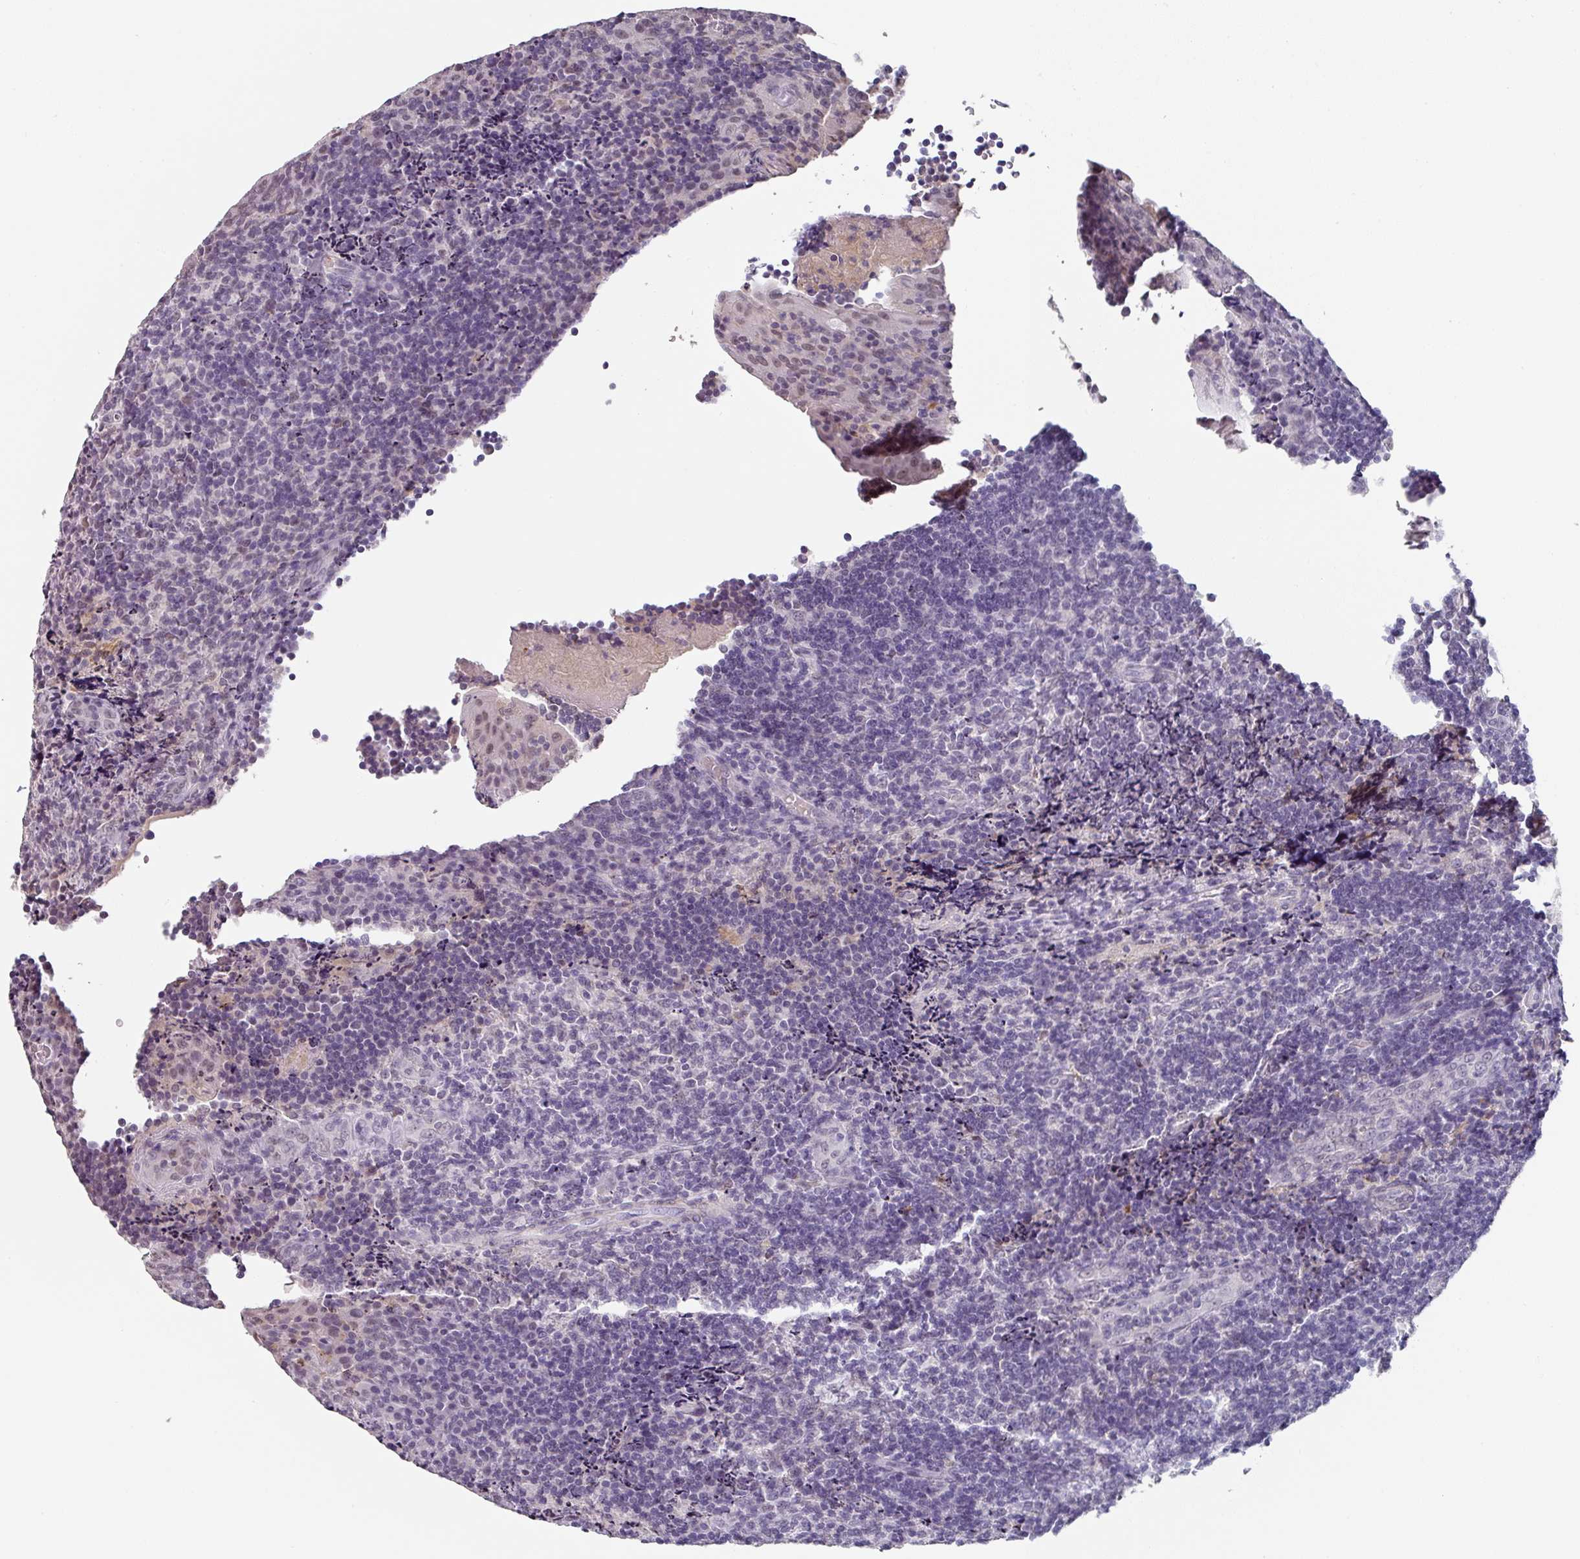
{"staining": {"intensity": "negative", "quantity": "none", "location": "none"}, "tissue": "tonsil", "cell_type": "Germinal center cells", "image_type": "normal", "snomed": [{"axis": "morphology", "description": "Normal tissue, NOS"}, {"axis": "topography", "description": "Tonsil"}], "caption": "An immunohistochemistry (IHC) image of benign tonsil is shown. There is no staining in germinal center cells of tonsil.", "gene": "C1QB", "patient": {"sex": "male", "age": 17}}